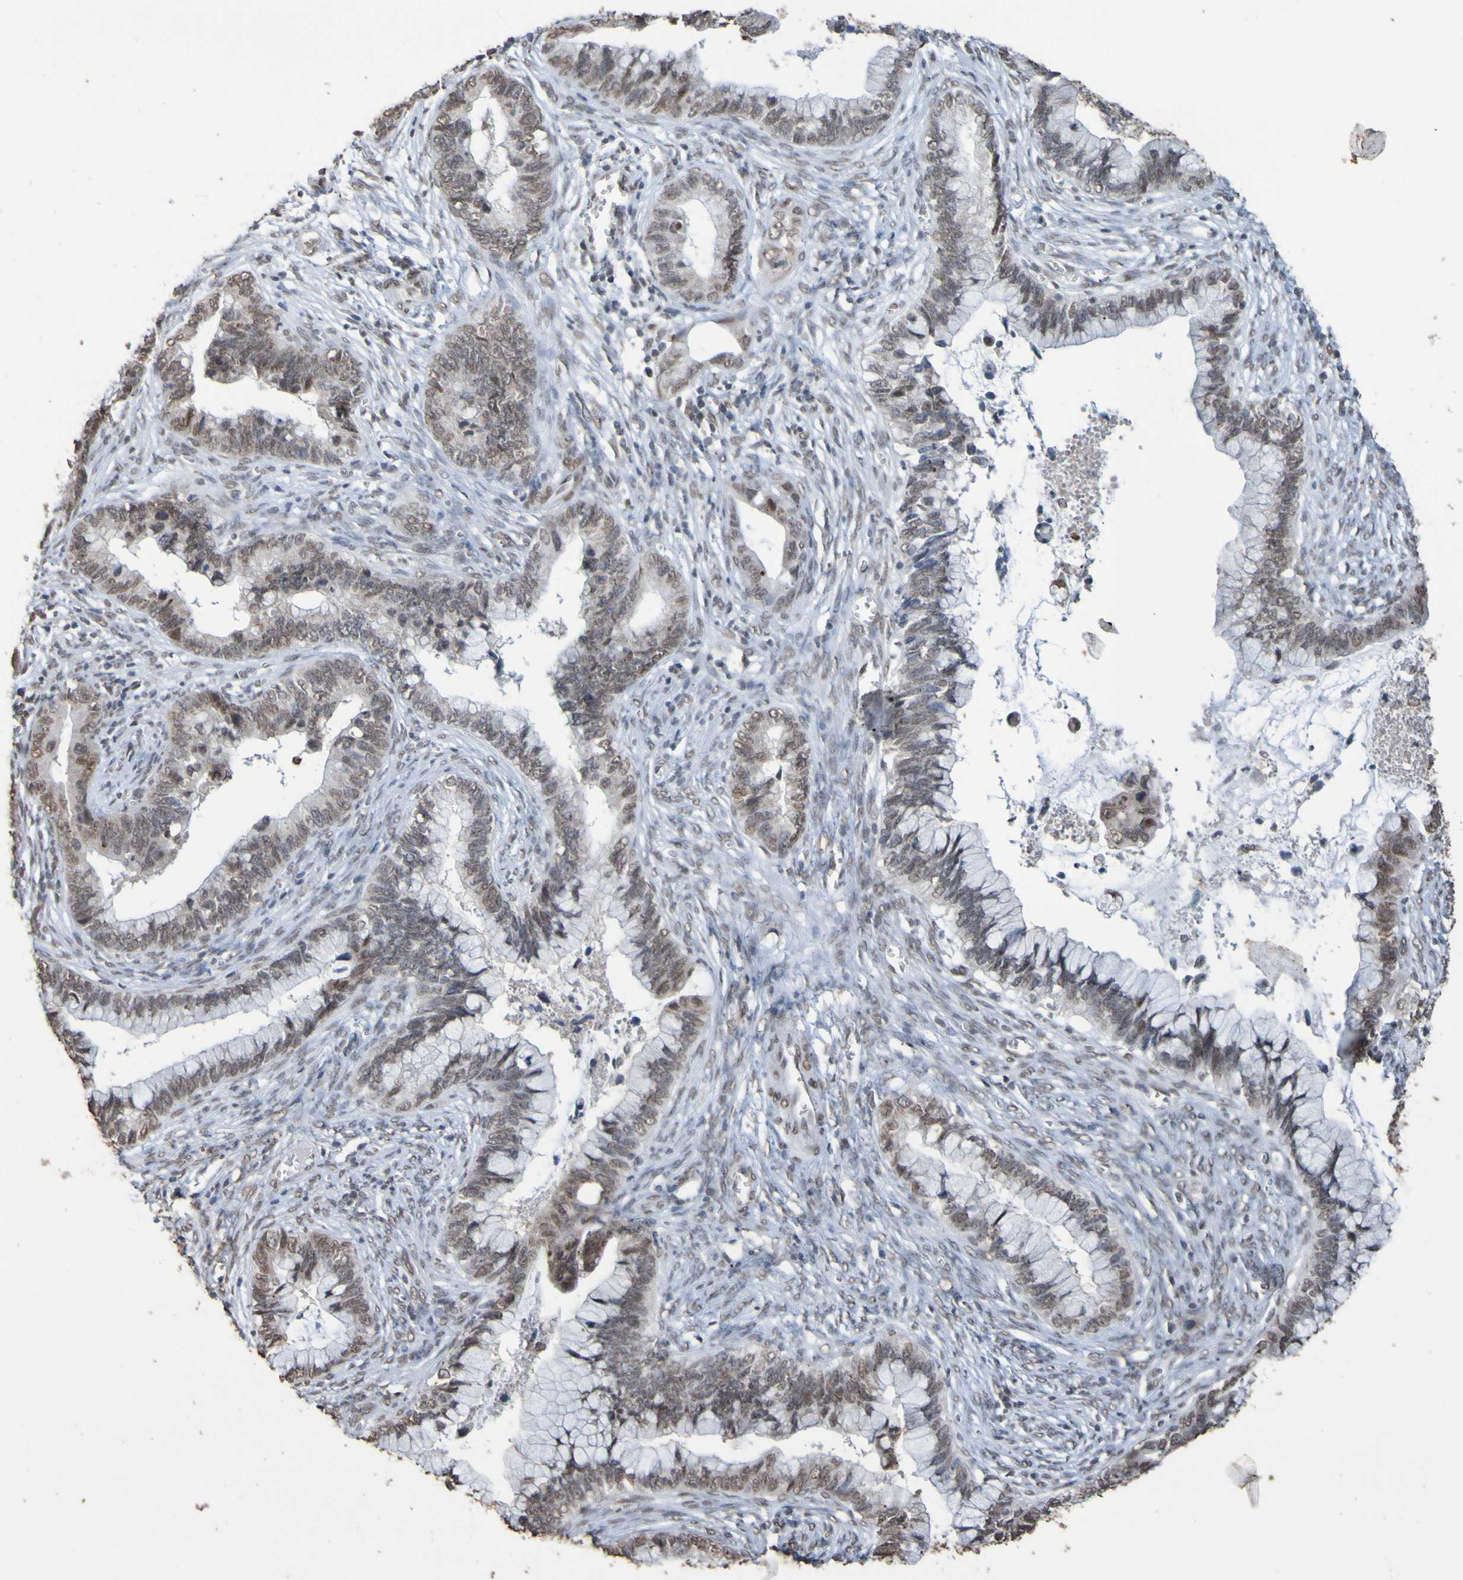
{"staining": {"intensity": "weak", "quantity": ">75%", "location": "nuclear"}, "tissue": "cervical cancer", "cell_type": "Tumor cells", "image_type": "cancer", "snomed": [{"axis": "morphology", "description": "Adenocarcinoma, NOS"}, {"axis": "topography", "description": "Cervix"}], "caption": "Immunohistochemistry (DAB) staining of cervical cancer (adenocarcinoma) reveals weak nuclear protein staining in about >75% of tumor cells.", "gene": "ALKBH2", "patient": {"sex": "female", "age": 44}}